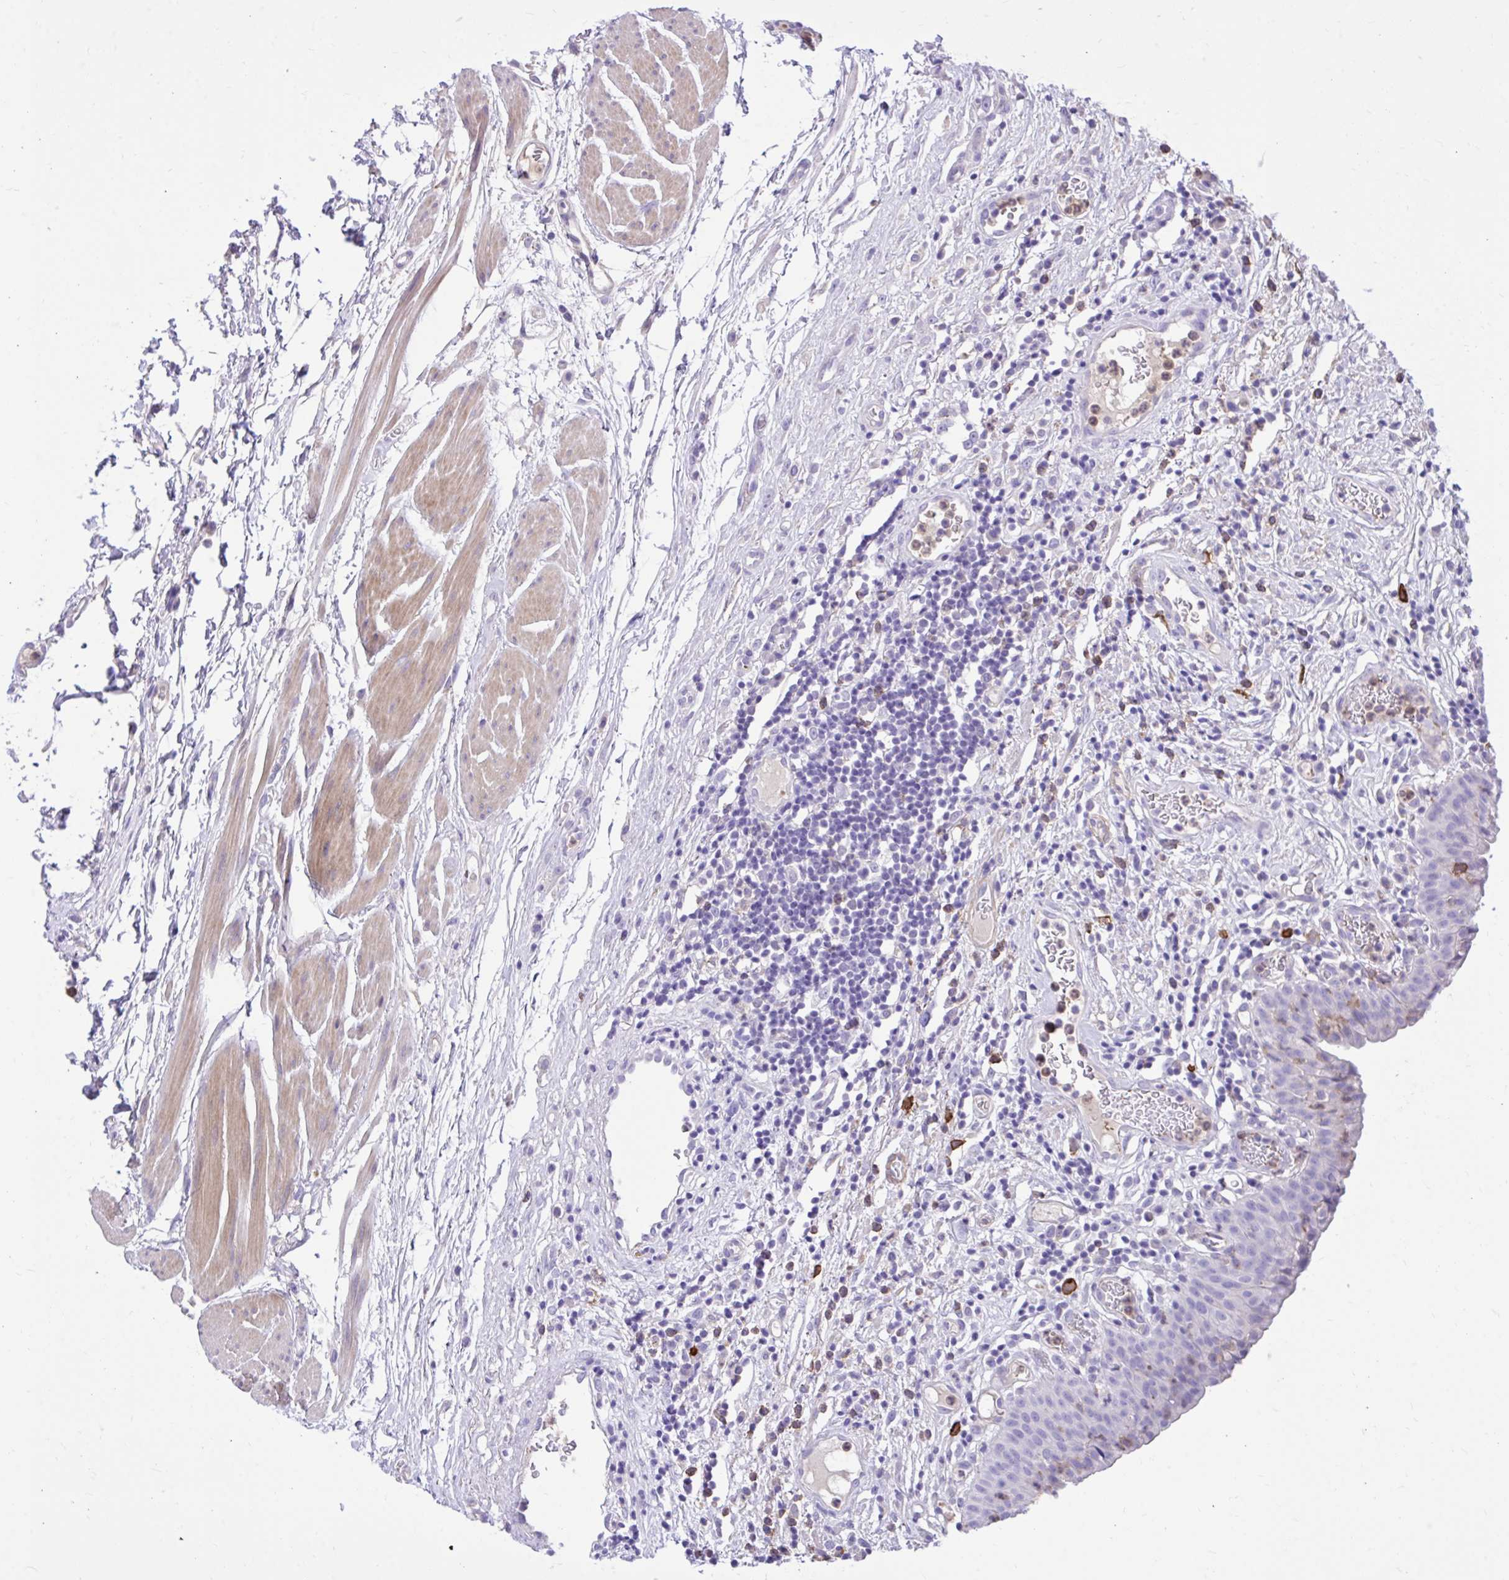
{"staining": {"intensity": "negative", "quantity": "none", "location": "none"}, "tissue": "urinary bladder", "cell_type": "Urothelial cells", "image_type": "normal", "snomed": [{"axis": "morphology", "description": "Normal tissue, NOS"}, {"axis": "morphology", "description": "Inflammation, NOS"}, {"axis": "topography", "description": "Urinary bladder"}], "caption": "The IHC photomicrograph has no significant staining in urothelial cells of urinary bladder.", "gene": "TLR7", "patient": {"sex": "male", "age": 57}}